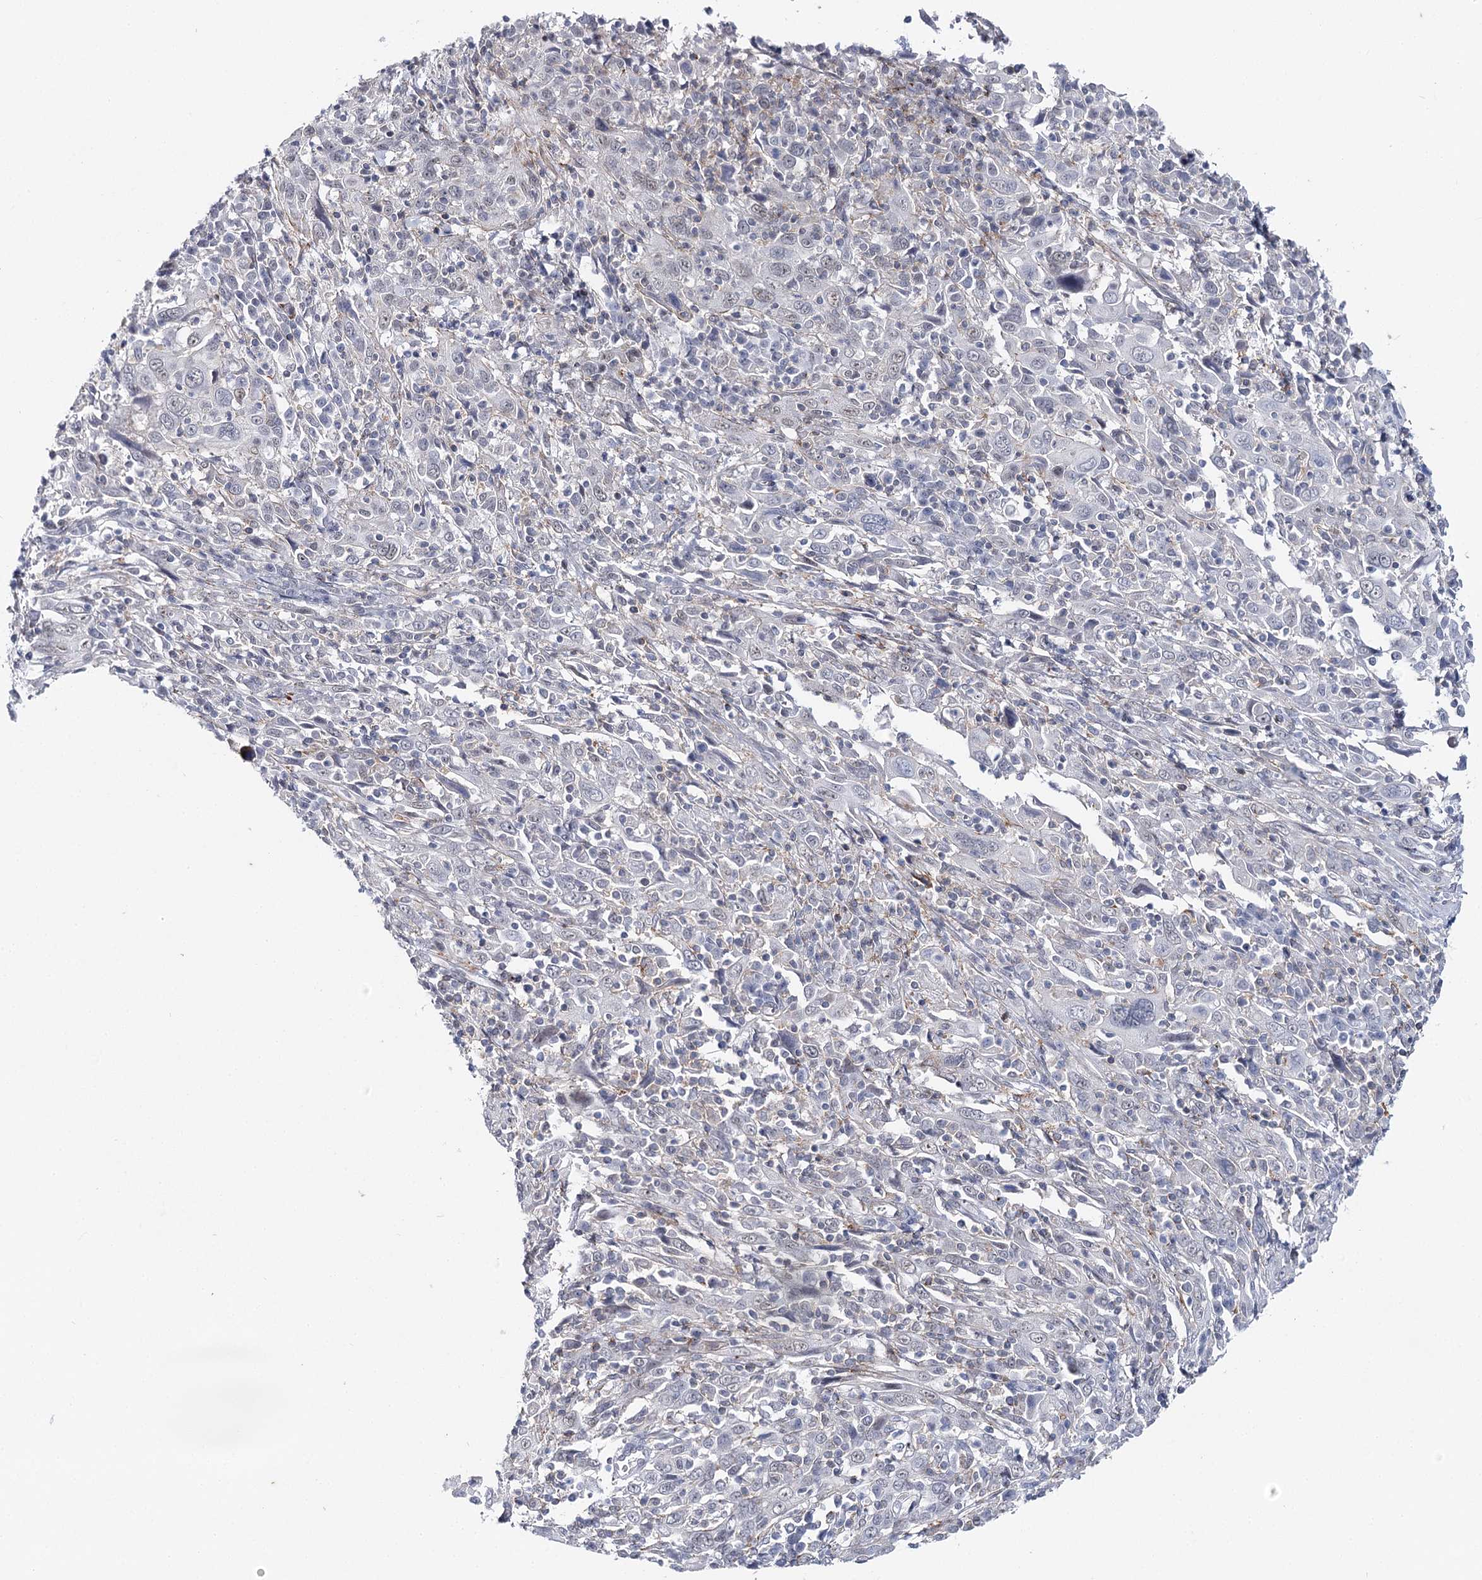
{"staining": {"intensity": "negative", "quantity": "none", "location": "none"}, "tissue": "cervical cancer", "cell_type": "Tumor cells", "image_type": "cancer", "snomed": [{"axis": "morphology", "description": "Squamous cell carcinoma, NOS"}, {"axis": "topography", "description": "Cervix"}], "caption": "The immunohistochemistry (IHC) image has no significant expression in tumor cells of cervical cancer tissue.", "gene": "AGXT2", "patient": {"sex": "female", "age": 46}}